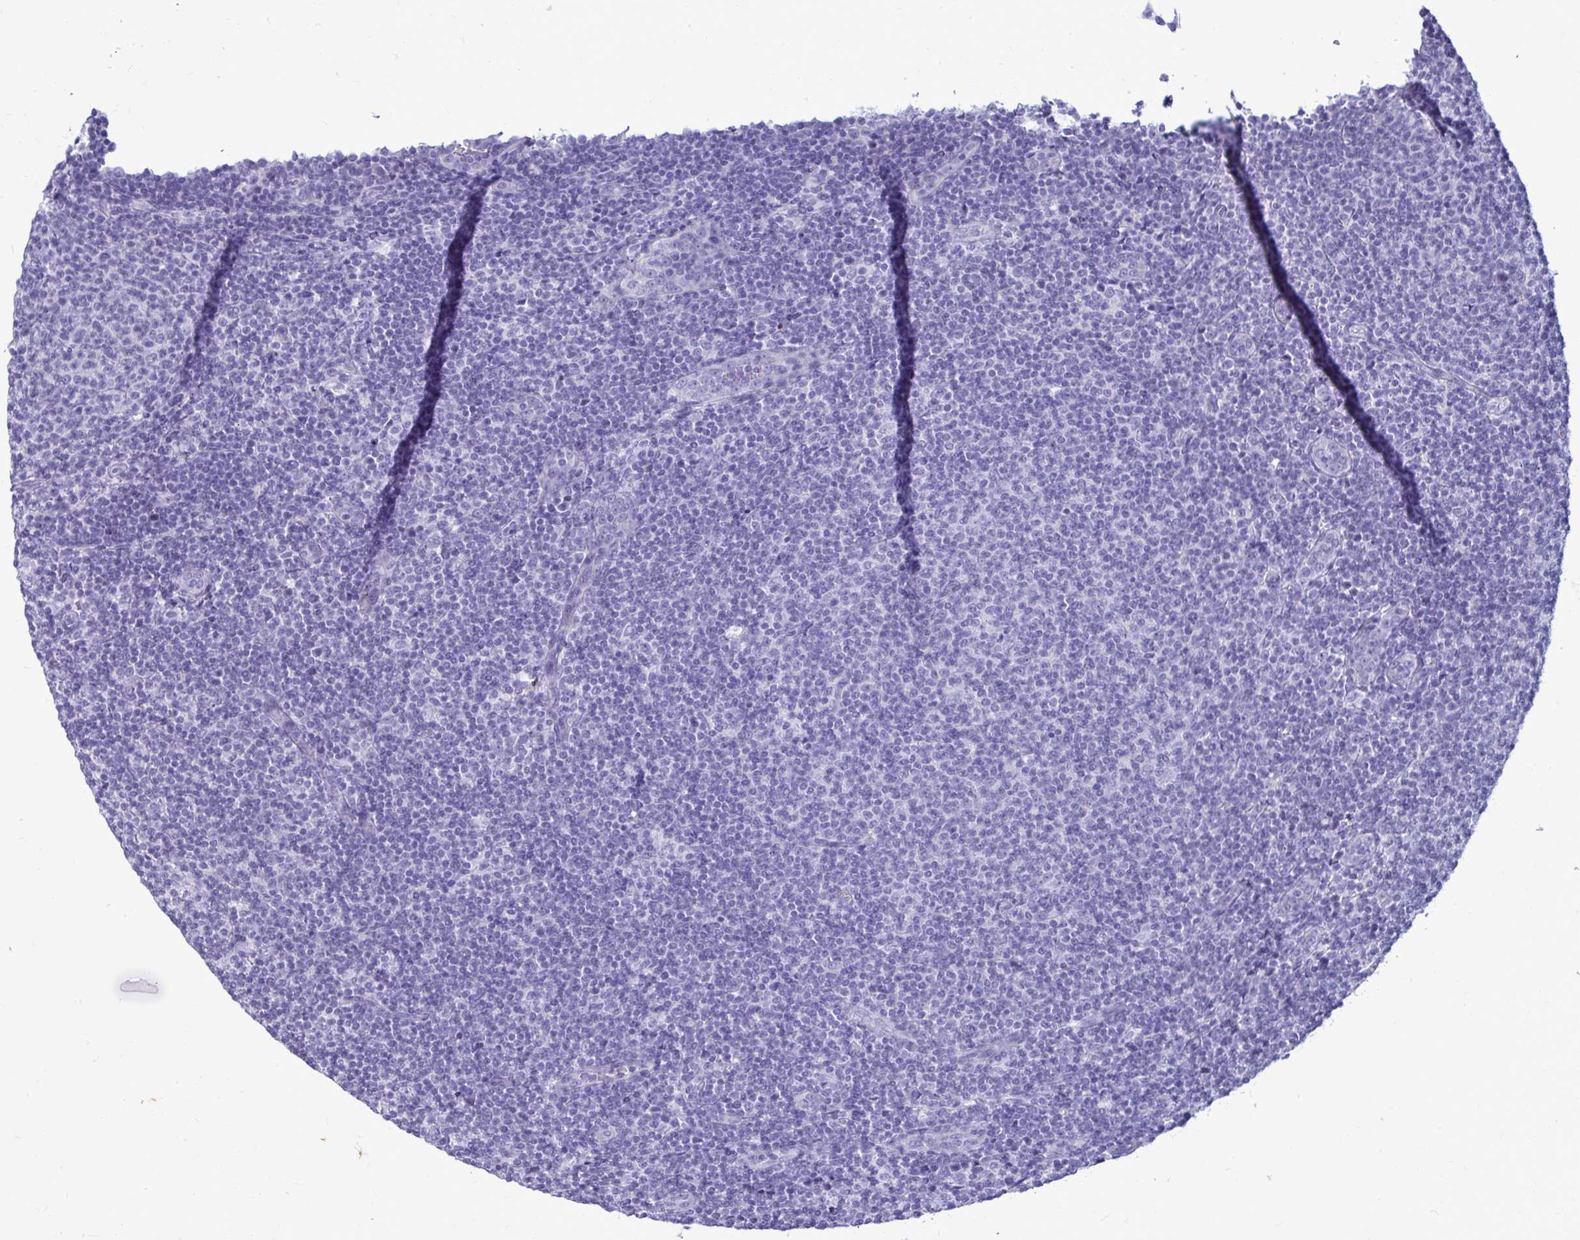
{"staining": {"intensity": "negative", "quantity": "none", "location": "none"}, "tissue": "lymphoma", "cell_type": "Tumor cells", "image_type": "cancer", "snomed": [{"axis": "morphology", "description": "Malignant lymphoma, non-Hodgkin's type, Low grade"}, {"axis": "topography", "description": "Lymph node"}], "caption": "IHC of human malignant lymphoma, non-Hodgkin's type (low-grade) displays no positivity in tumor cells.", "gene": "NANOGNB", "patient": {"sex": "male", "age": 66}}